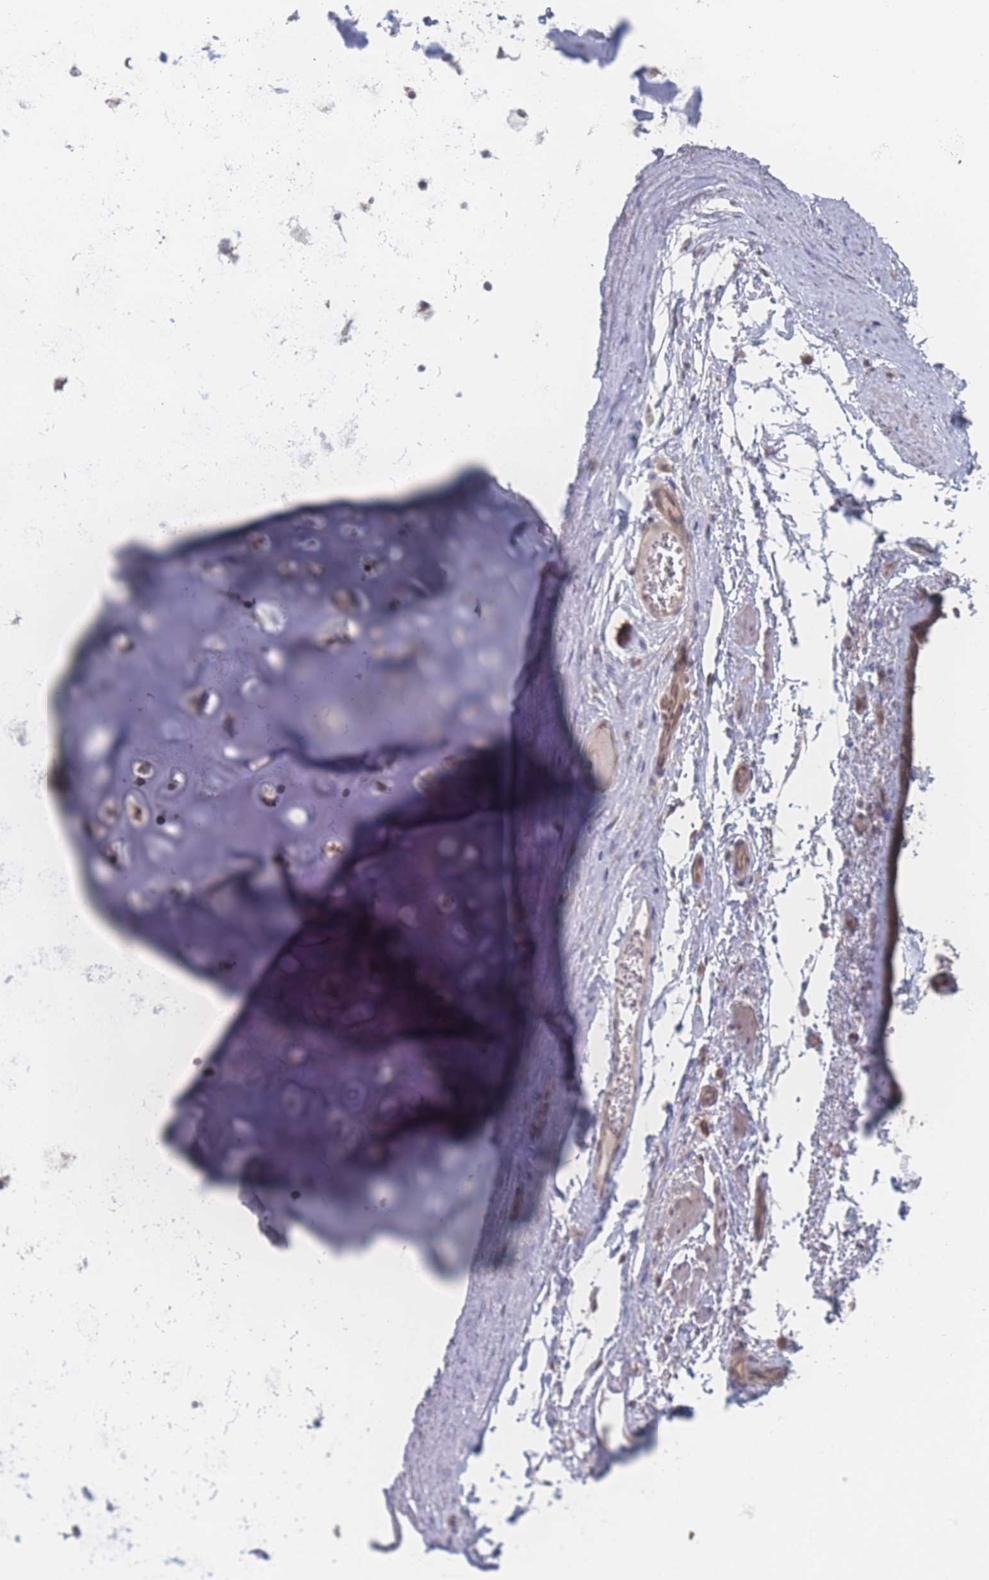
{"staining": {"intensity": "negative", "quantity": "none", "location": "none"}, "tissue": "adipose tissue", "cell_type": "Adipocytes", "image_type": "normal", "snomed": [{"axis": "morphology", "description": "Normal tissue, NOS"}, {"axis": "topography", "description": "Cartilage tissue"}], "caption": "Immunohistochemistry (IHC) micrograph of benign adipose tissue: adipose tissue stained with DAB shows no significant protein staining in adipocytes.", "gene": "NBEAL1", "patient": {"sex": "male", "age": 66}}